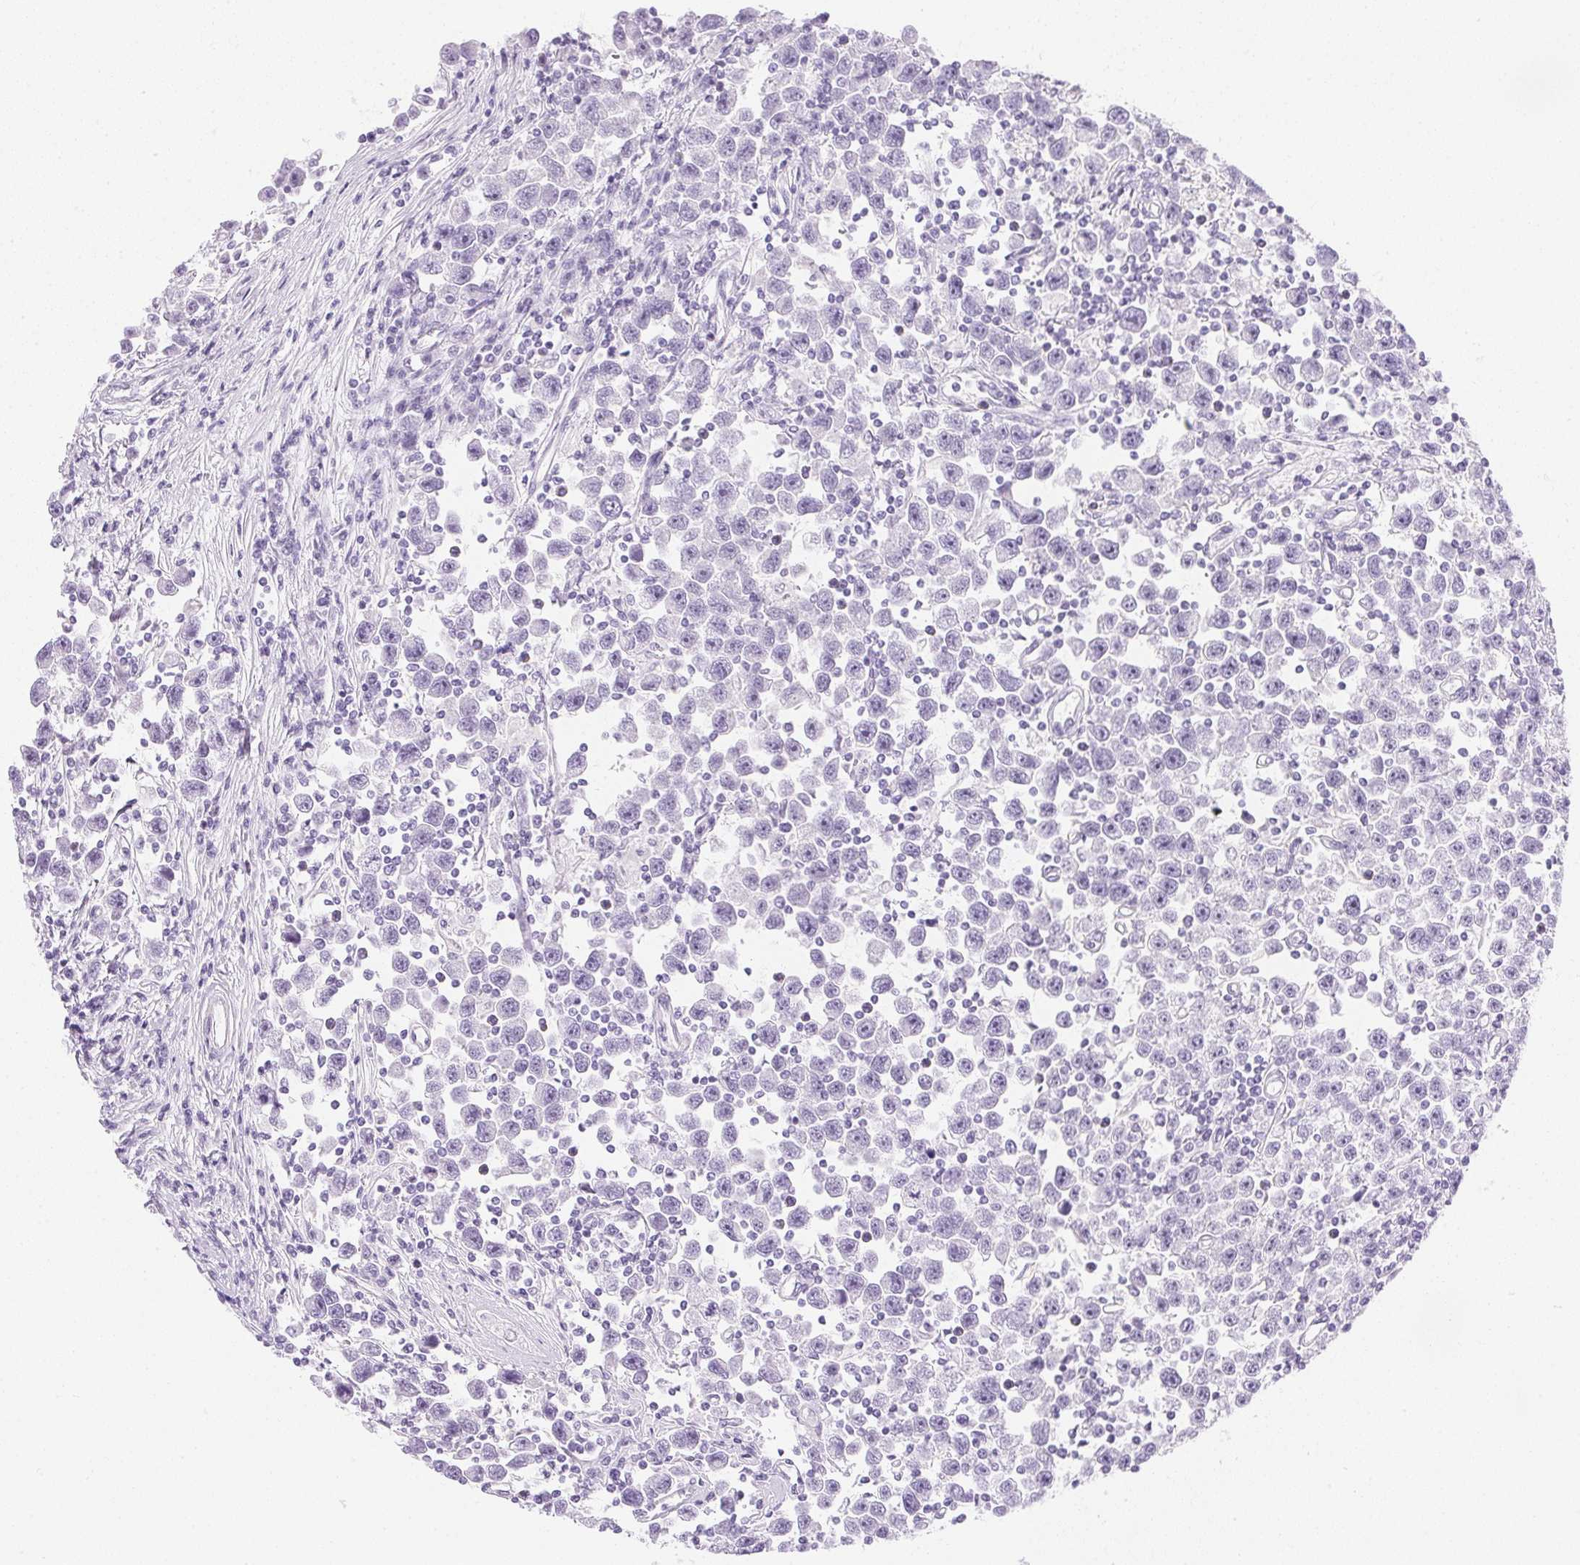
{"staining": {"intensity": "negative", "quantity": "none", "location": "none"}, "tissue": "testis cancer", "cell_type": "Tumor cells", "image_type": "cancer", "snomed": [{"axis": "morphology", "description": "Seminoma, NOS"}, {"axis": "topography", "description": "Testis"}], "caption": "Immunohistochemical staining of human testis seminoma exhibits no significant staining in tumor cells. Brightfield microscopy of immunohistochemistry (IHC) stained with DAB (3,3'-diaminobenzidine) (brown) and hematoxylin (blue), captured at high magnification.", "gene": "CPB1", "patient": {"sex": "male", "age": 31}}